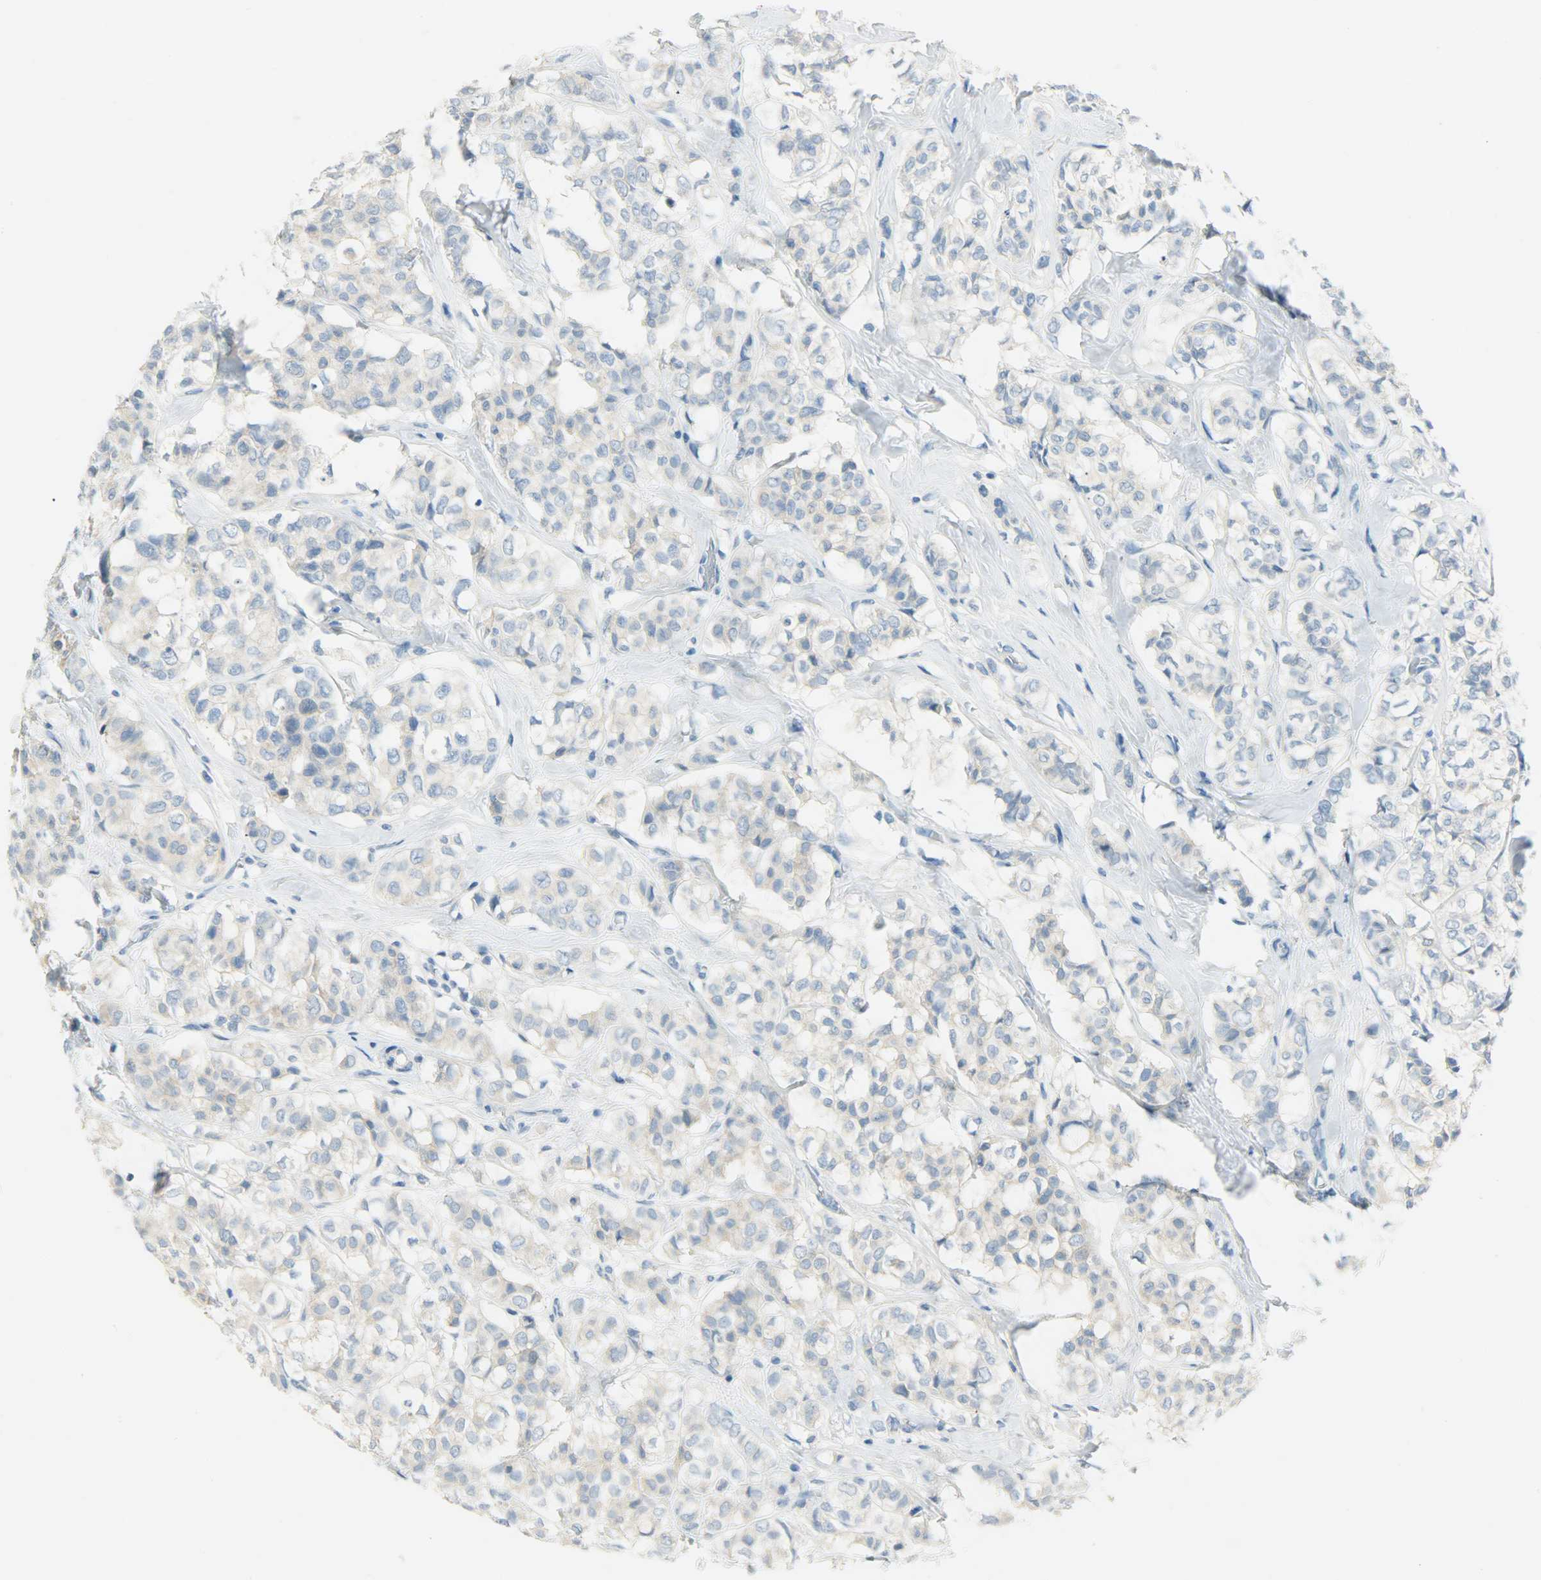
{"staining": {"intensity": "weak", "quantity": "25%-75%", "location": "cytoplasmic/membranous"}, "tissue": "breast cancer", "cell_type": "Tumor cells", "image_type": "cancer", "snomed": [{"axis": "morphology", "description": "Lobular carcinoma"}, {"axis": "topography", "description": "Breast"}], "caption": "Brown immunohistochemical staining in lobular carcinoma (breast) exhibits weak cytoplasmic/membranous staining in approximately 25%-75% of tumor cells. (DAB = brown stain, brightfield microscopy at high magnification).", "gene": "PROM1", "patient": {"sex": "female", "age": 60}}